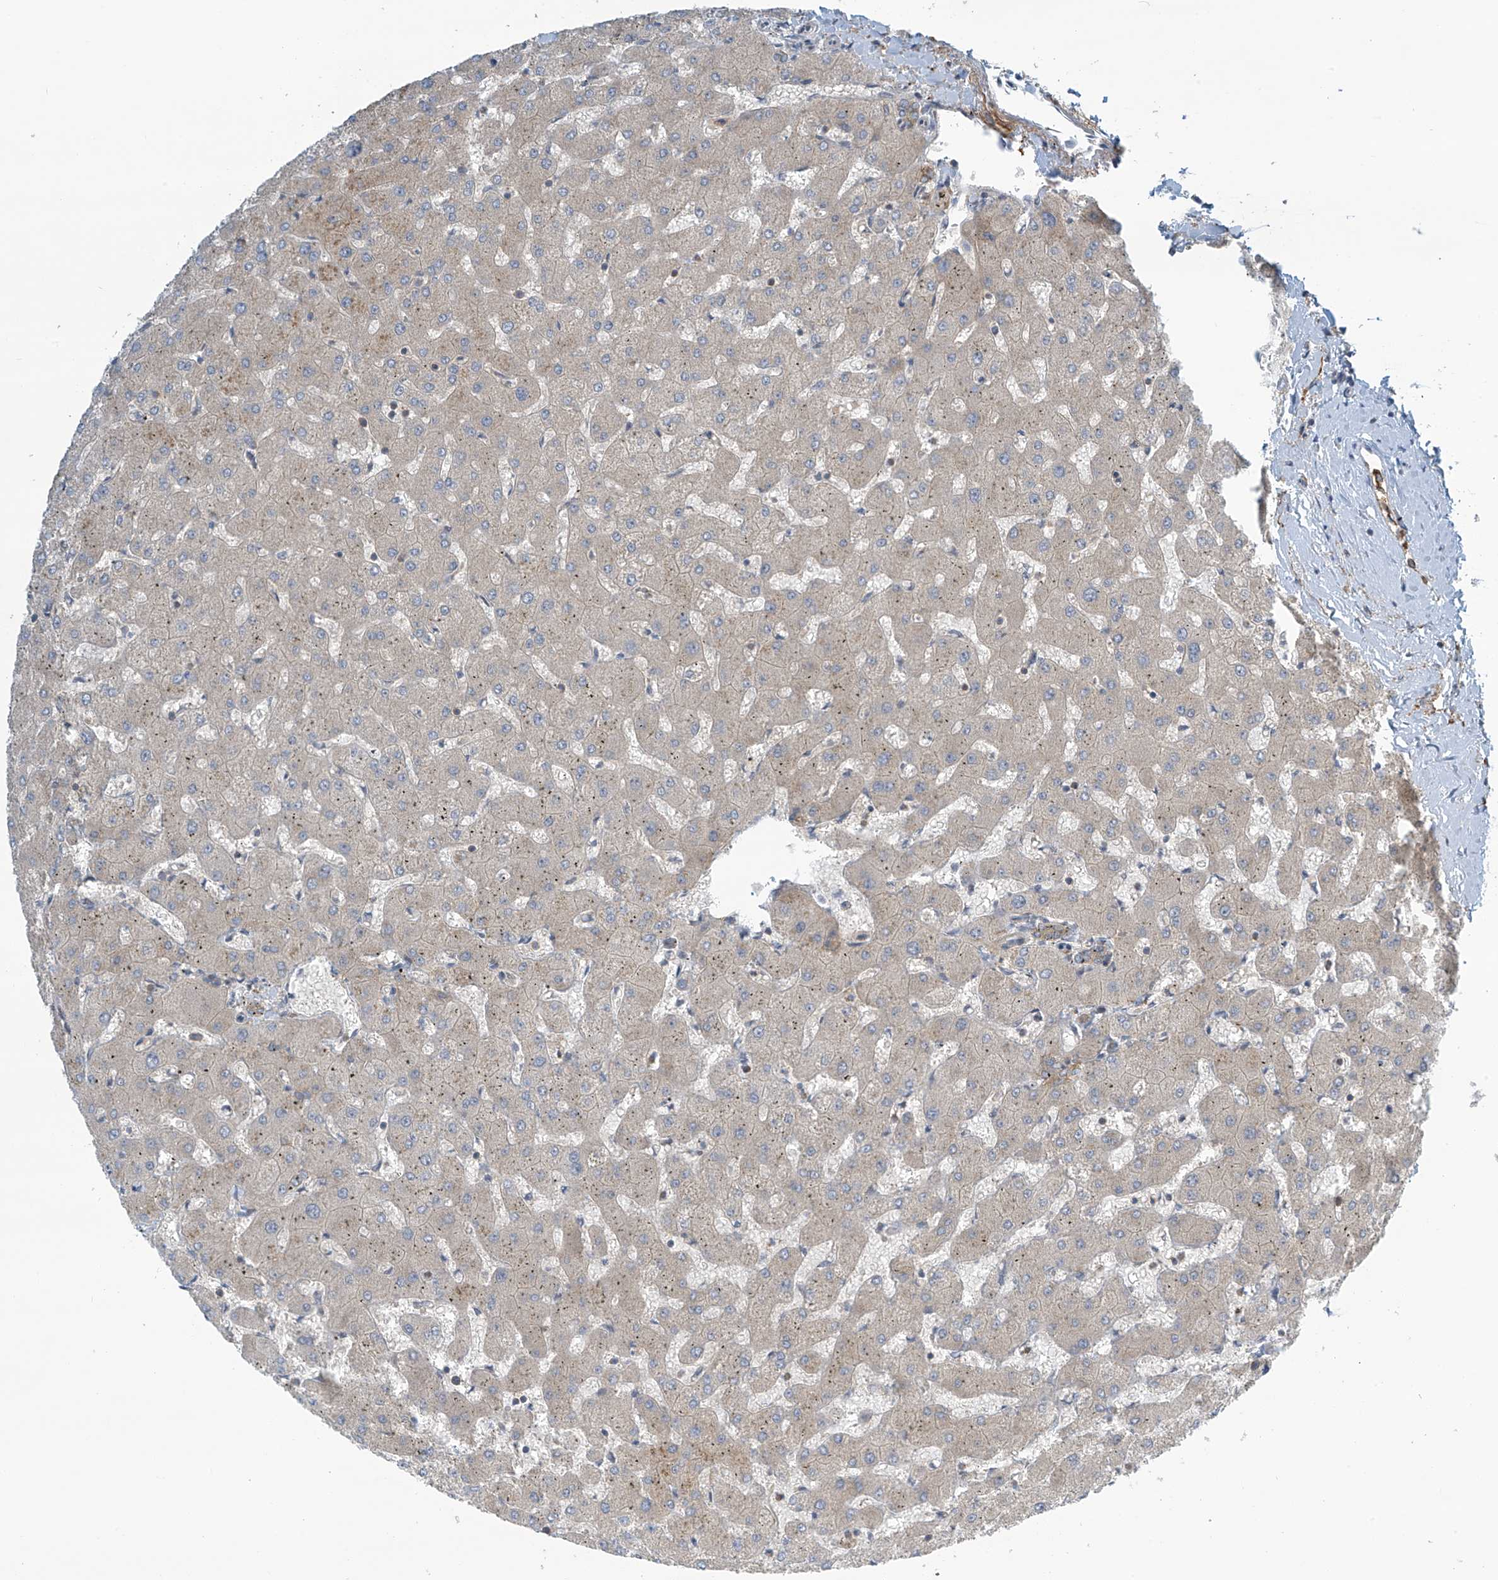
{"staining": {"intensity": "moderate", "quantity": ">75%", "location": "cytoplasmic/membranous"}, "tissue": "liver", "cell_type": "Cholangiocytes", "image_type": "normal", "snomed": [{"axis": "morphology", "description": "Normal tissue, NOS"}, {"axis": "topography", "description": "Liver"}], "caption": "An image of liver stained for a protein shows moderate cytoplasmic/membranous brown staining in cholangiocytes.", "gene": "FSD1L", "patient": {"sex": "female", "age": 63}}